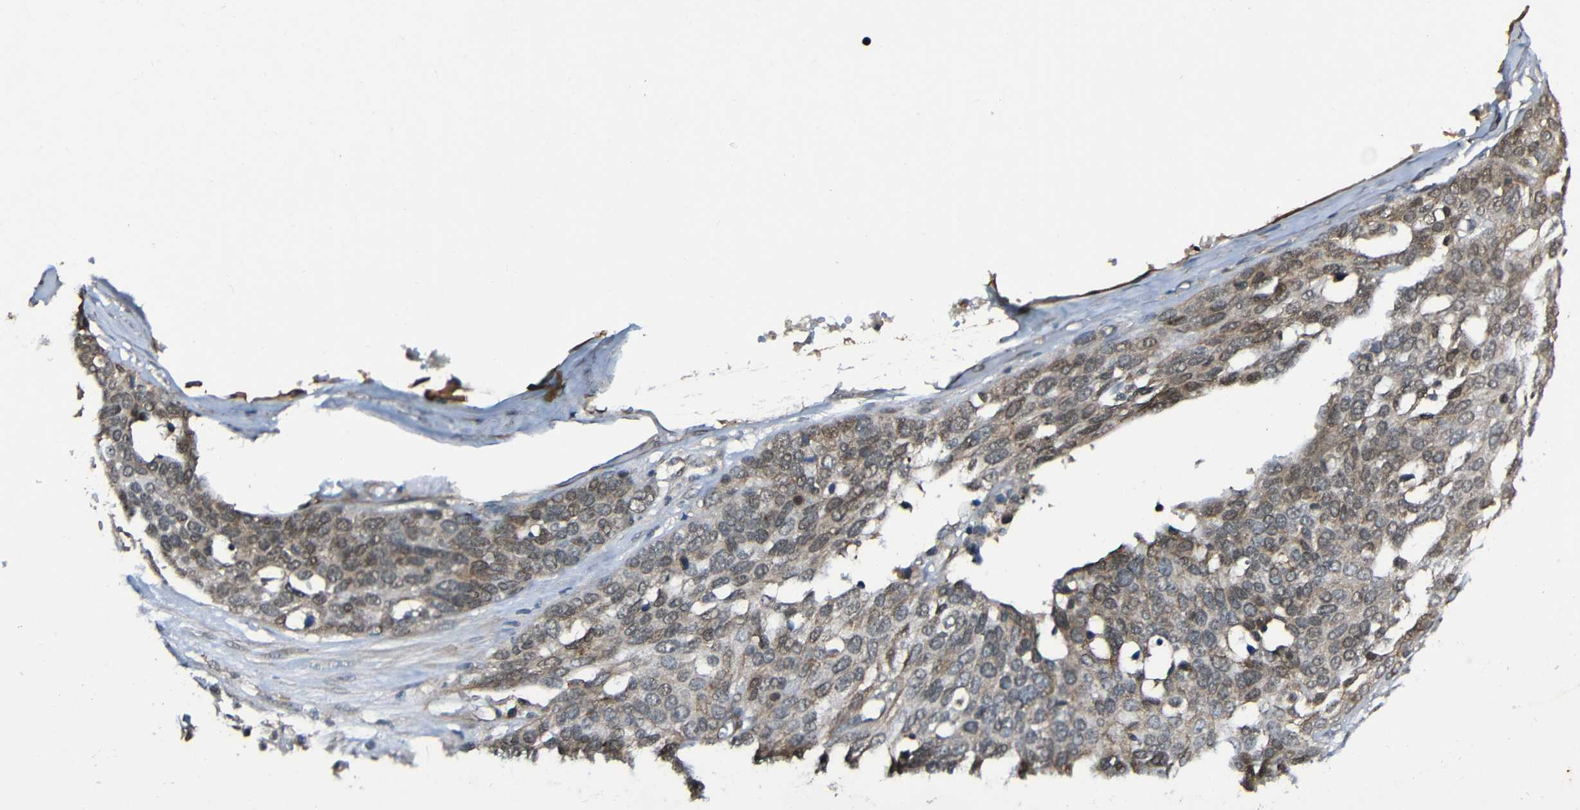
{"staining": {"intensity": "weak", "quantity": "25%-75%", "location": "cytoplasmic/membranous,nuclear"}, "tissue": "ovarian cancer", "cell_type": "Tumor cells", "image_type": "cancer", "snomed": [{"axis": "morphology", "description": "Cystadenocarcinoma, serous, NOS"}, {"axis": "topography", "description": "Ovary"}], "caption": "The image exhibits staining of ovarian cancer, revealing weak cytoplasmic/membranous and nuclear protein staining (brown color) within tumor cells.", "gene": "LGR5", "patient": {"sex": "female", "age": 44}}